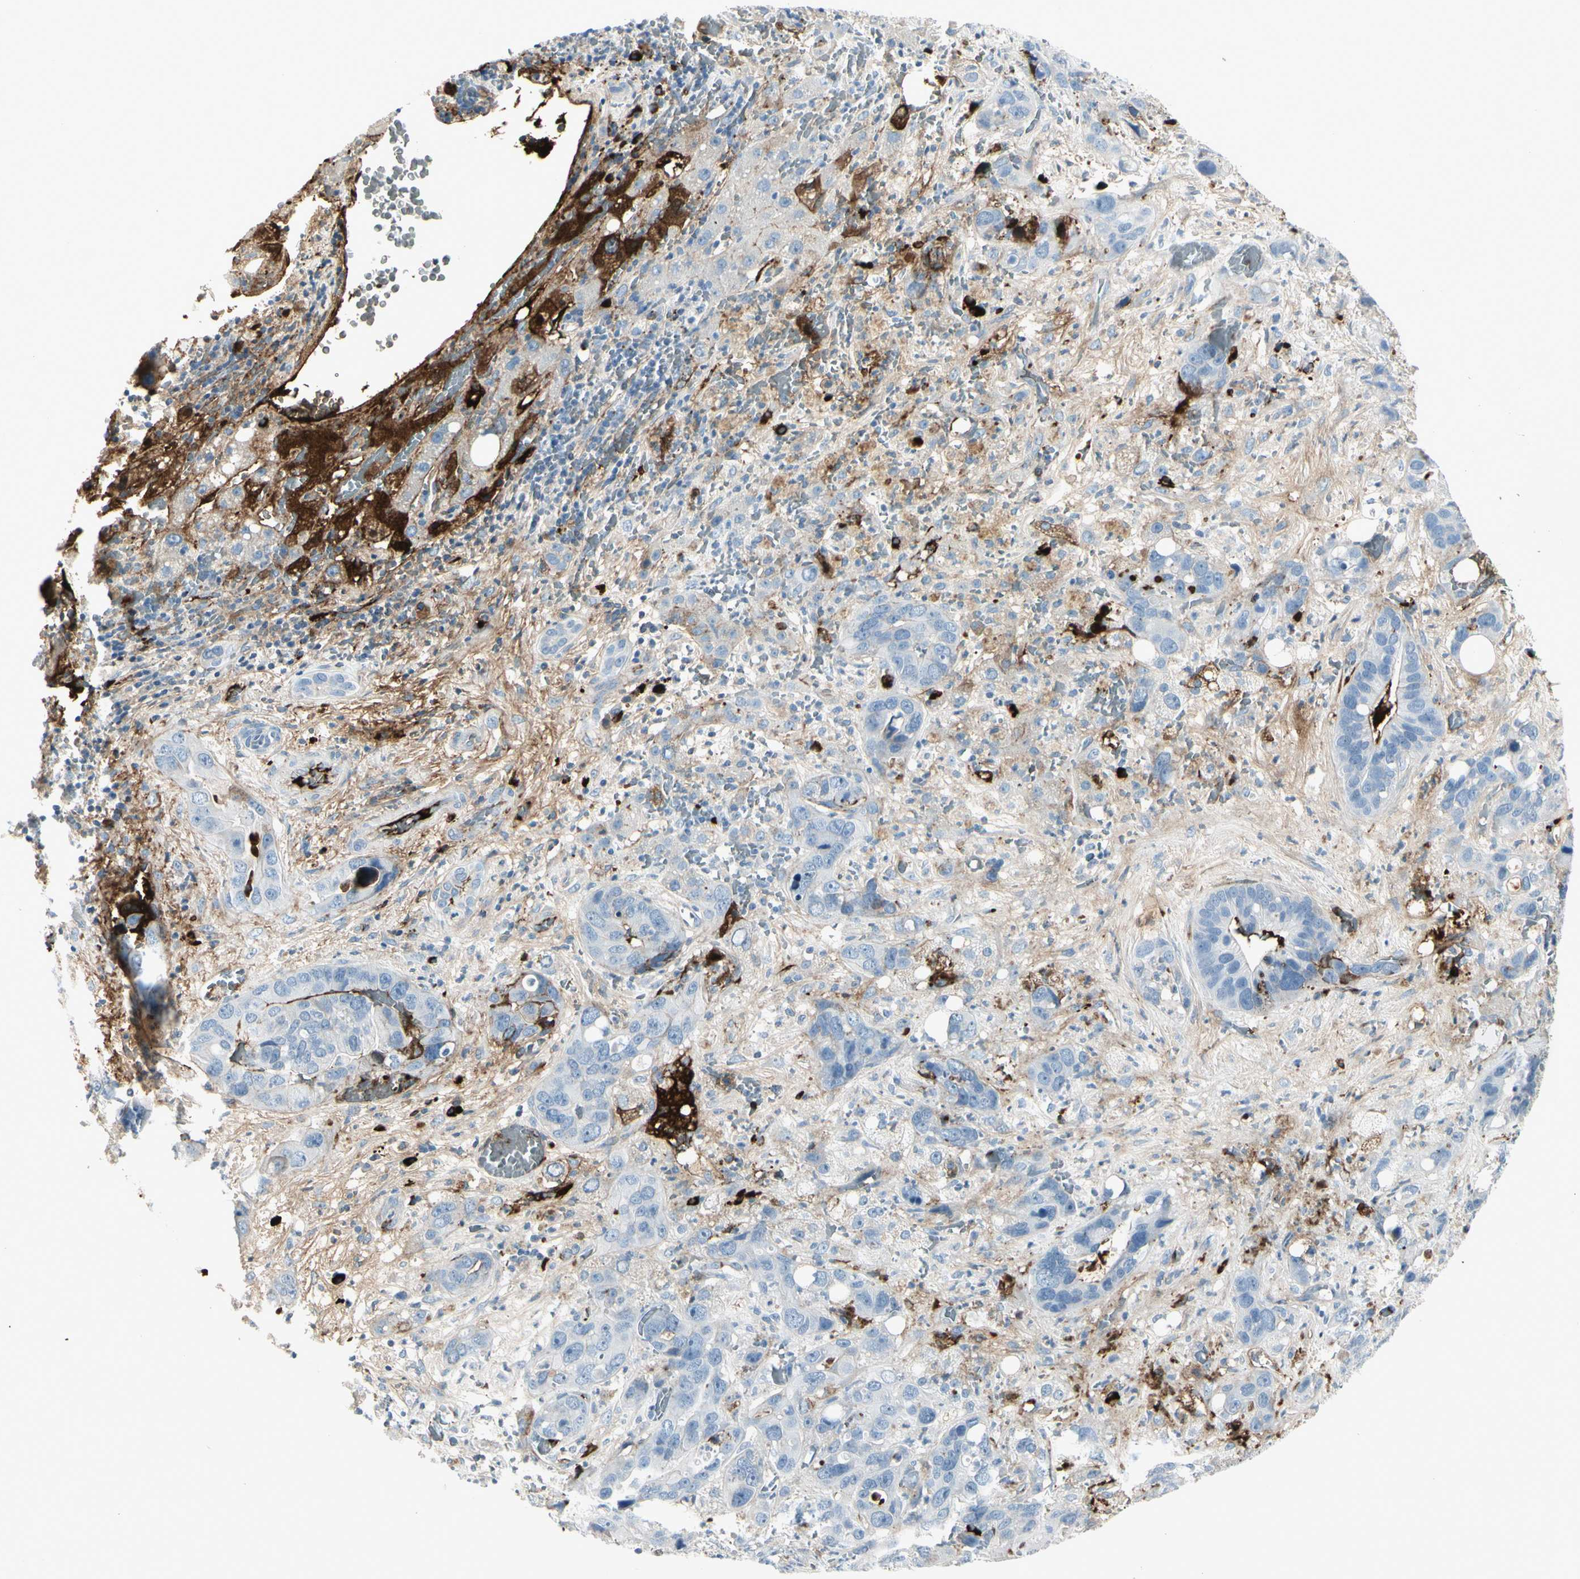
{"staining": {"intensity": "strong", "quantity": "25%-75%", "location": "cytoplasmic/membranous"}, "tissue": "liver cancer", "cell_type": "Tumor cells", "image_type": "cancer", "snomed": [{"axis": "morphology", "description": "Cholangiocarcinoma"}, {"axis": "topography", "description": "Liver"}], "caption": "DAB immunohistochemical staining of liver cholangiocarcinoma shows strong cytoplasmic/membranous protein staining in approximately 25%-75% of tumor cells.", "gene": "IGHG1", "patient": {"sex": "female", "age": 65}}